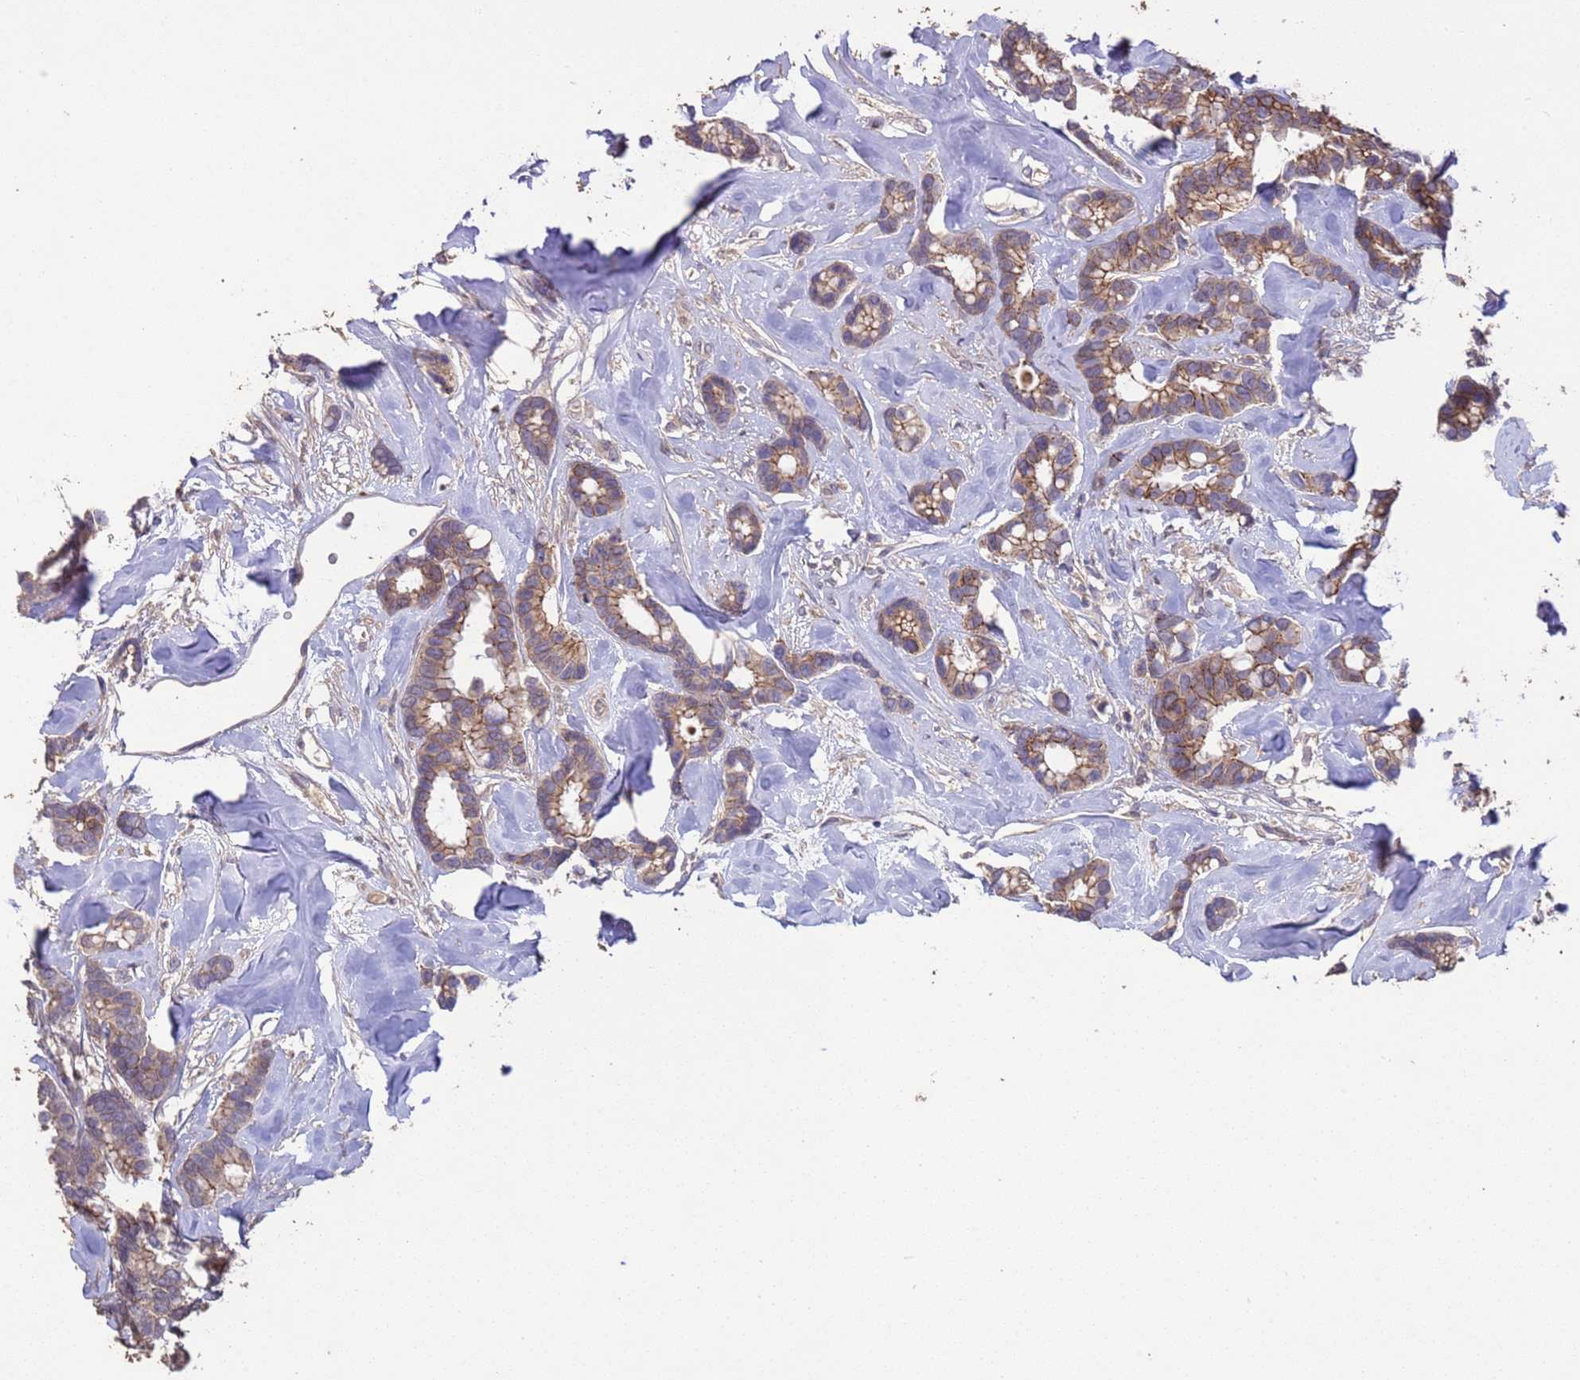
{"staining": {"intensity": "moderate", "quantity": "25%-75%", "location": "cytoplasmic/membranous"}, "tissue": "breast cancer", "cell_type": "Tumor cells", "image_type": "cancer", "snomed": [{"axis": "morphology", "description": "Duct carcinoma"}, {"axis": "topography", "description": "Breast"}], "caption": "Breast cancer (intraductal carcinoma) stained with a brown dye reveals moderate cytoplasmic/membranous positive positivity in approximately 25%-75% of tumor cells.", "gene": "SLC9B2", "patient": {"sex": "female", "age": 87}}